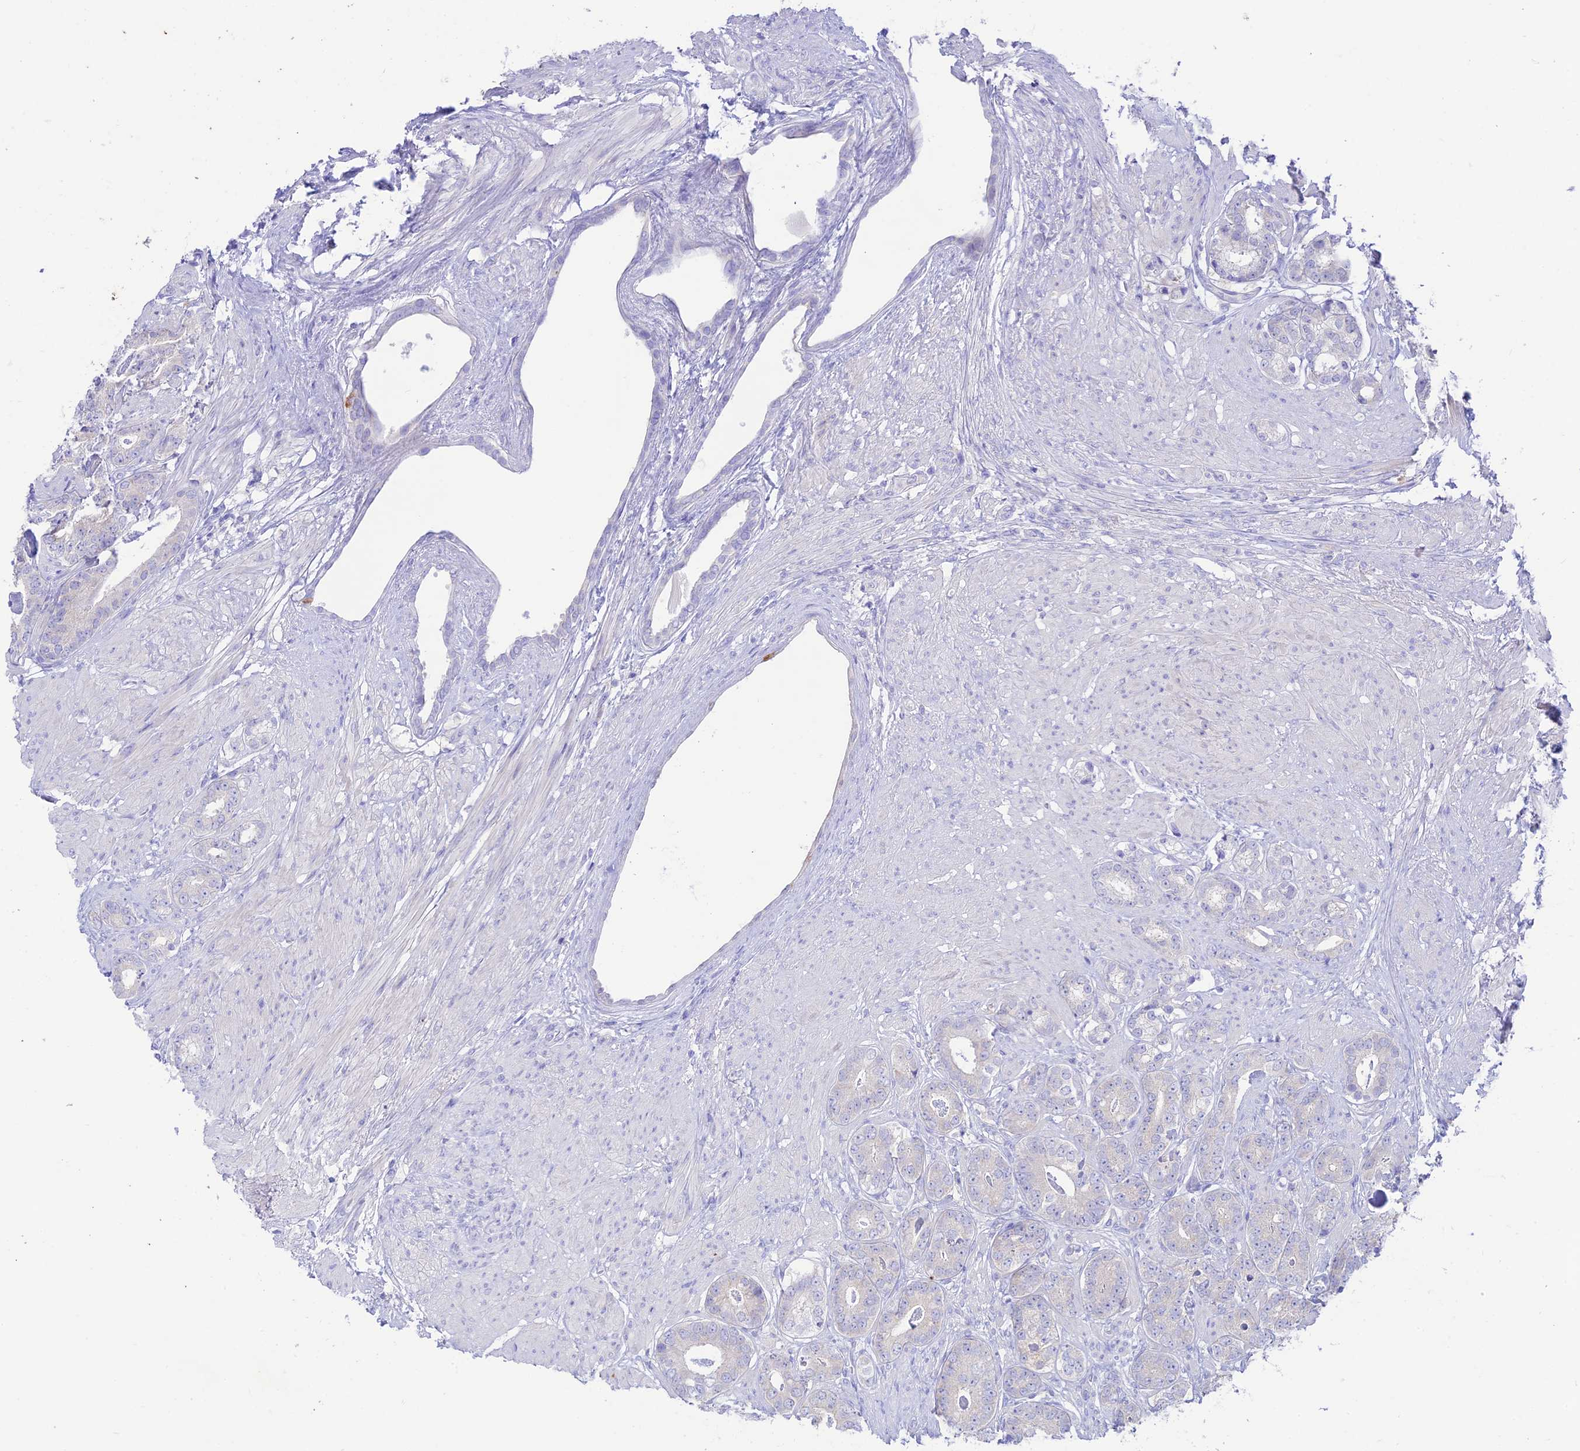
{"staining": {"intensity": "negative", "quantity": "none", "location": "none"}, "tissue": "prostate cancer", "cell_type": "Tumor cells", "image_type": "cancer", "snomed": [{"axis": "morphology", "description": "Adenocarcinoma, Low grade"}, {"axis": "topography", "description": "Prostate"}], "caption": "Photomicrograph shows no significant protein positivity in tumor cells of prostate low-grade adenocarcinoma.", "gene": "NLRP9", "patient": {"sex": "male", "age": 71}}